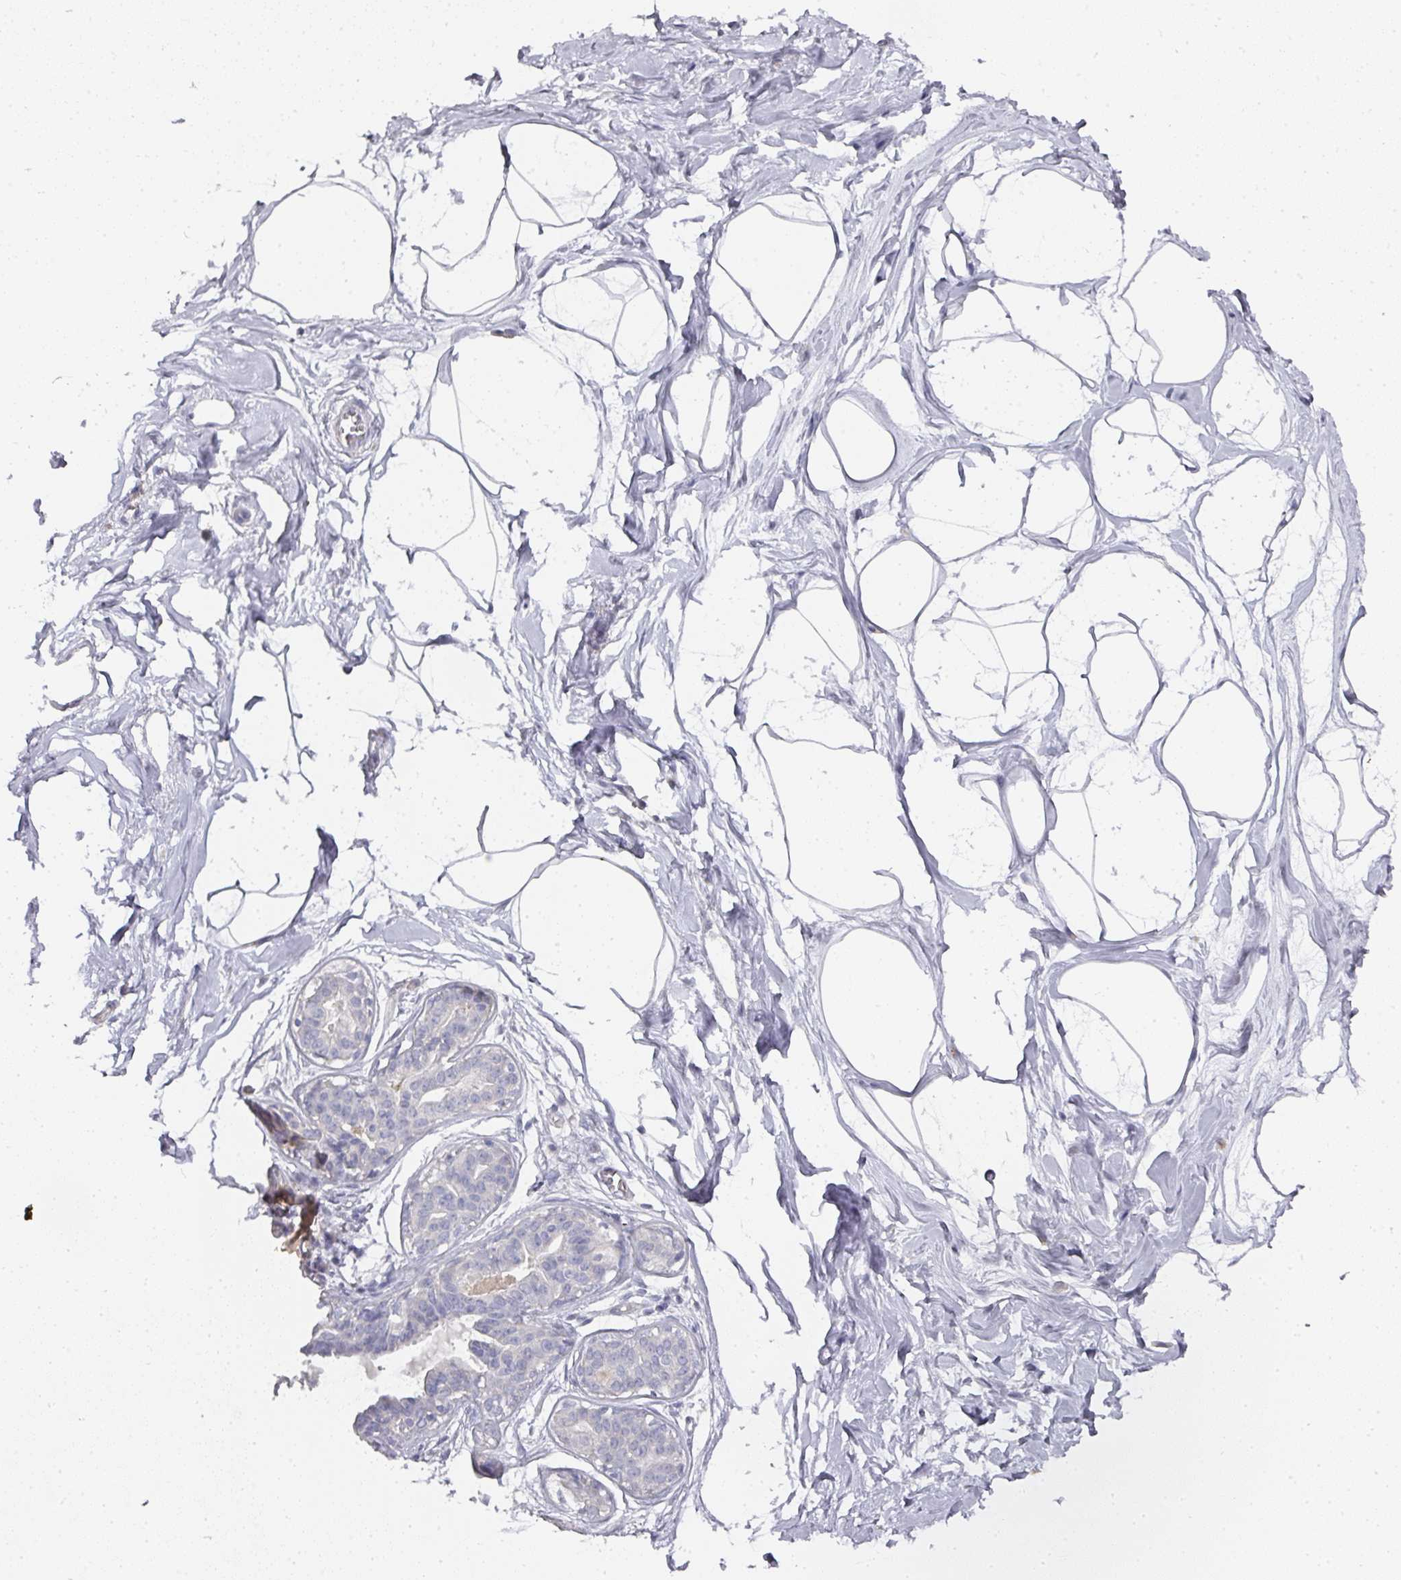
{"staining": {"intensity": "negative", "quantity": "none", "location": "none"}, "tissue": "breast", "cell_type": "Adipocytes", "image_type": "normal", "snomed": [{"axis": "morphology", "description": "Normal tissue, NOS"}, {"axis": "topography", "description": "Breast"}], "caption": "Micrograph shows no protein positivity in adipocytes of benign breast.", "gene": "CAMP", "patient": {"sex": "female", "age": 45}}